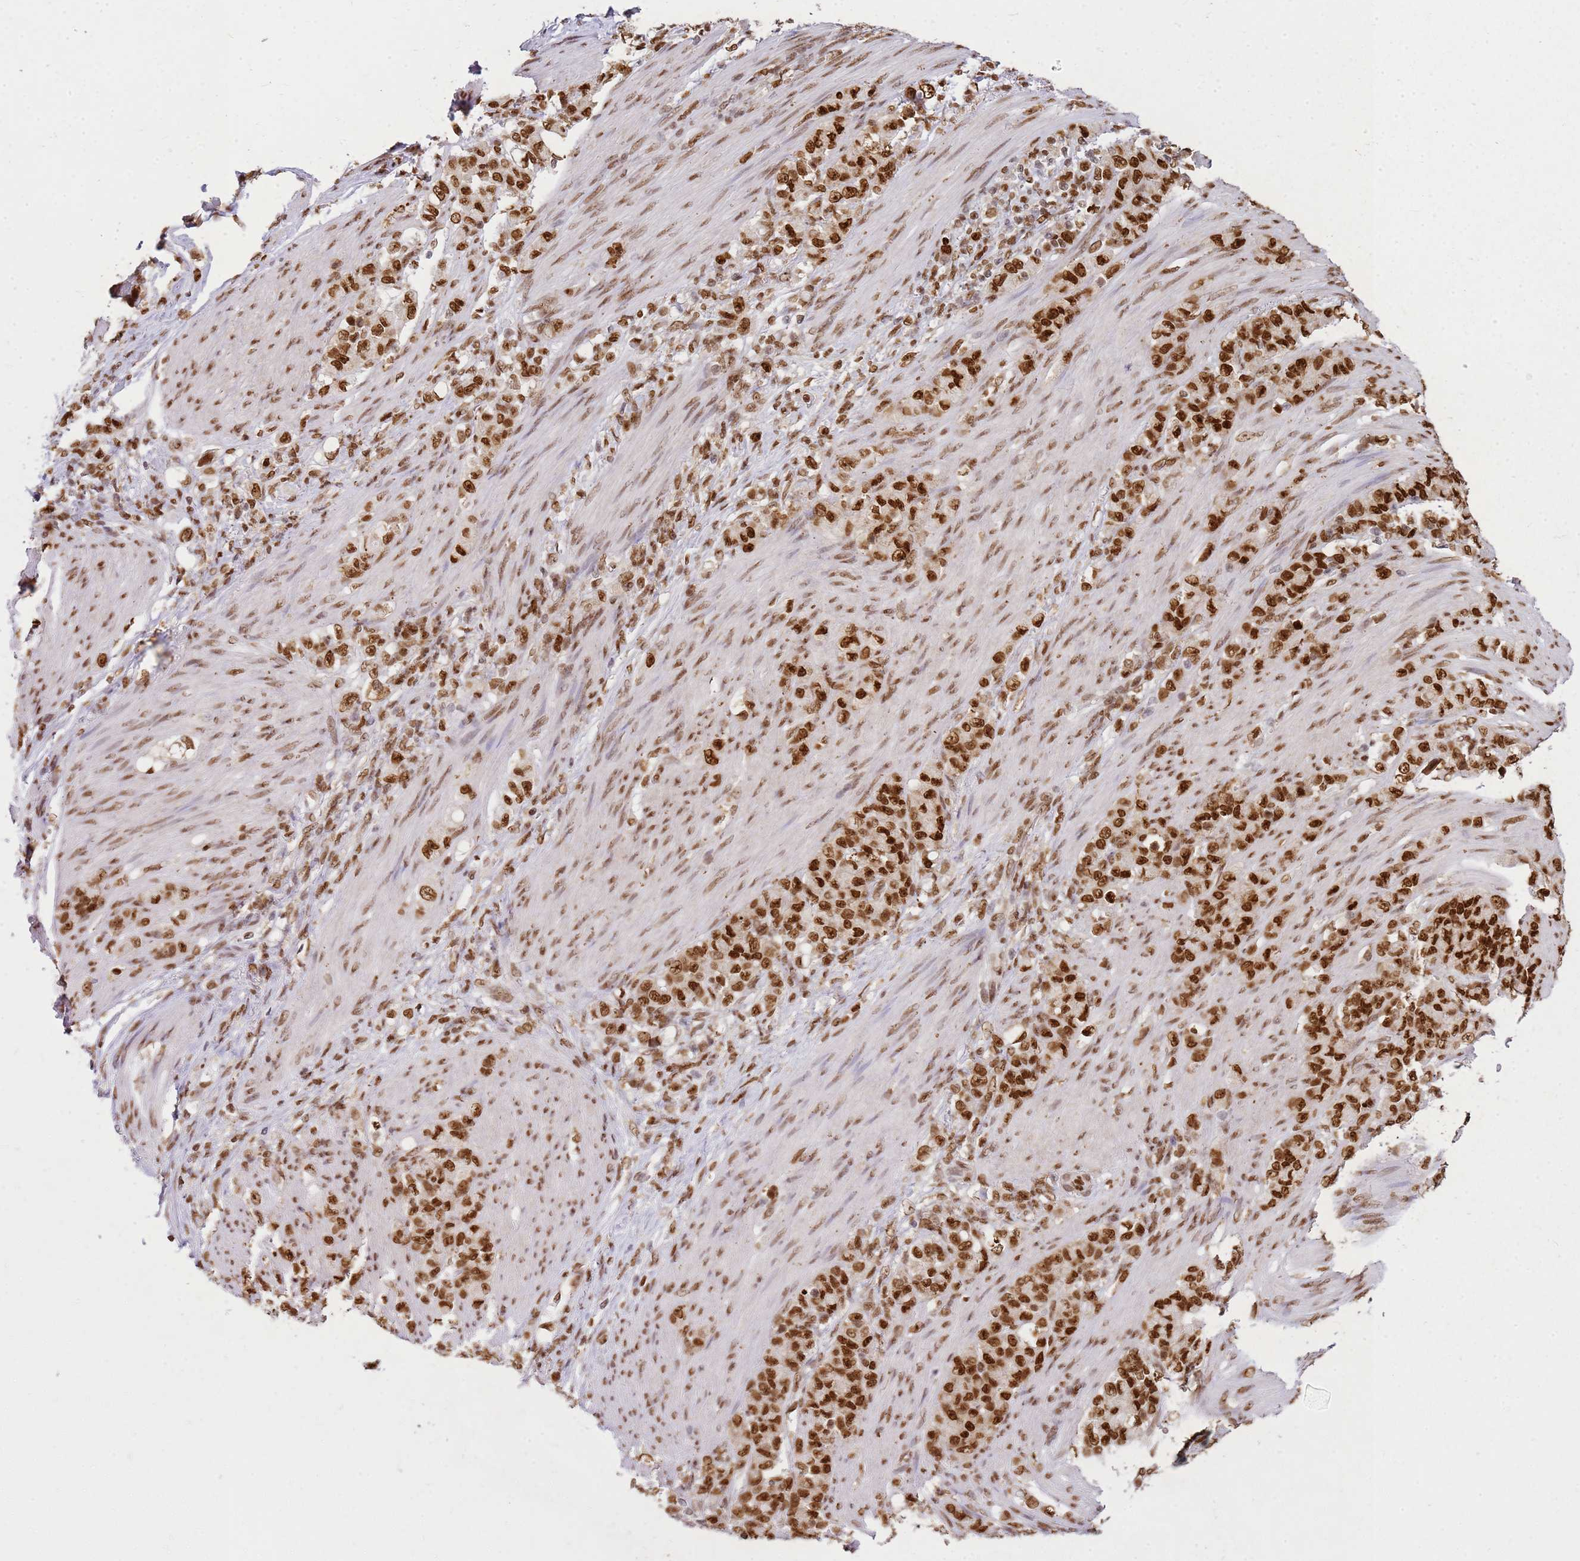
{"staining": {"intensity": "strong", "quantity": ">75%", "location": "nuclear"}, "tissue": "stomach cancer", "cell_type": "Tumor cells", "image_type": "cancer", "snomed": [{"axis": "morphology", "description": "Adenocarcinoma, NOS"}, {"axis": "topography", "description": "Stomach"}], "caption": "The image exhibits staining of stomach cancer (adenocarcinoma), revealing strong nuclear protein positivity (brown color) within tumor cells.", "gene": "APEX1", "patient": {"sex": "female", "age": 79}}